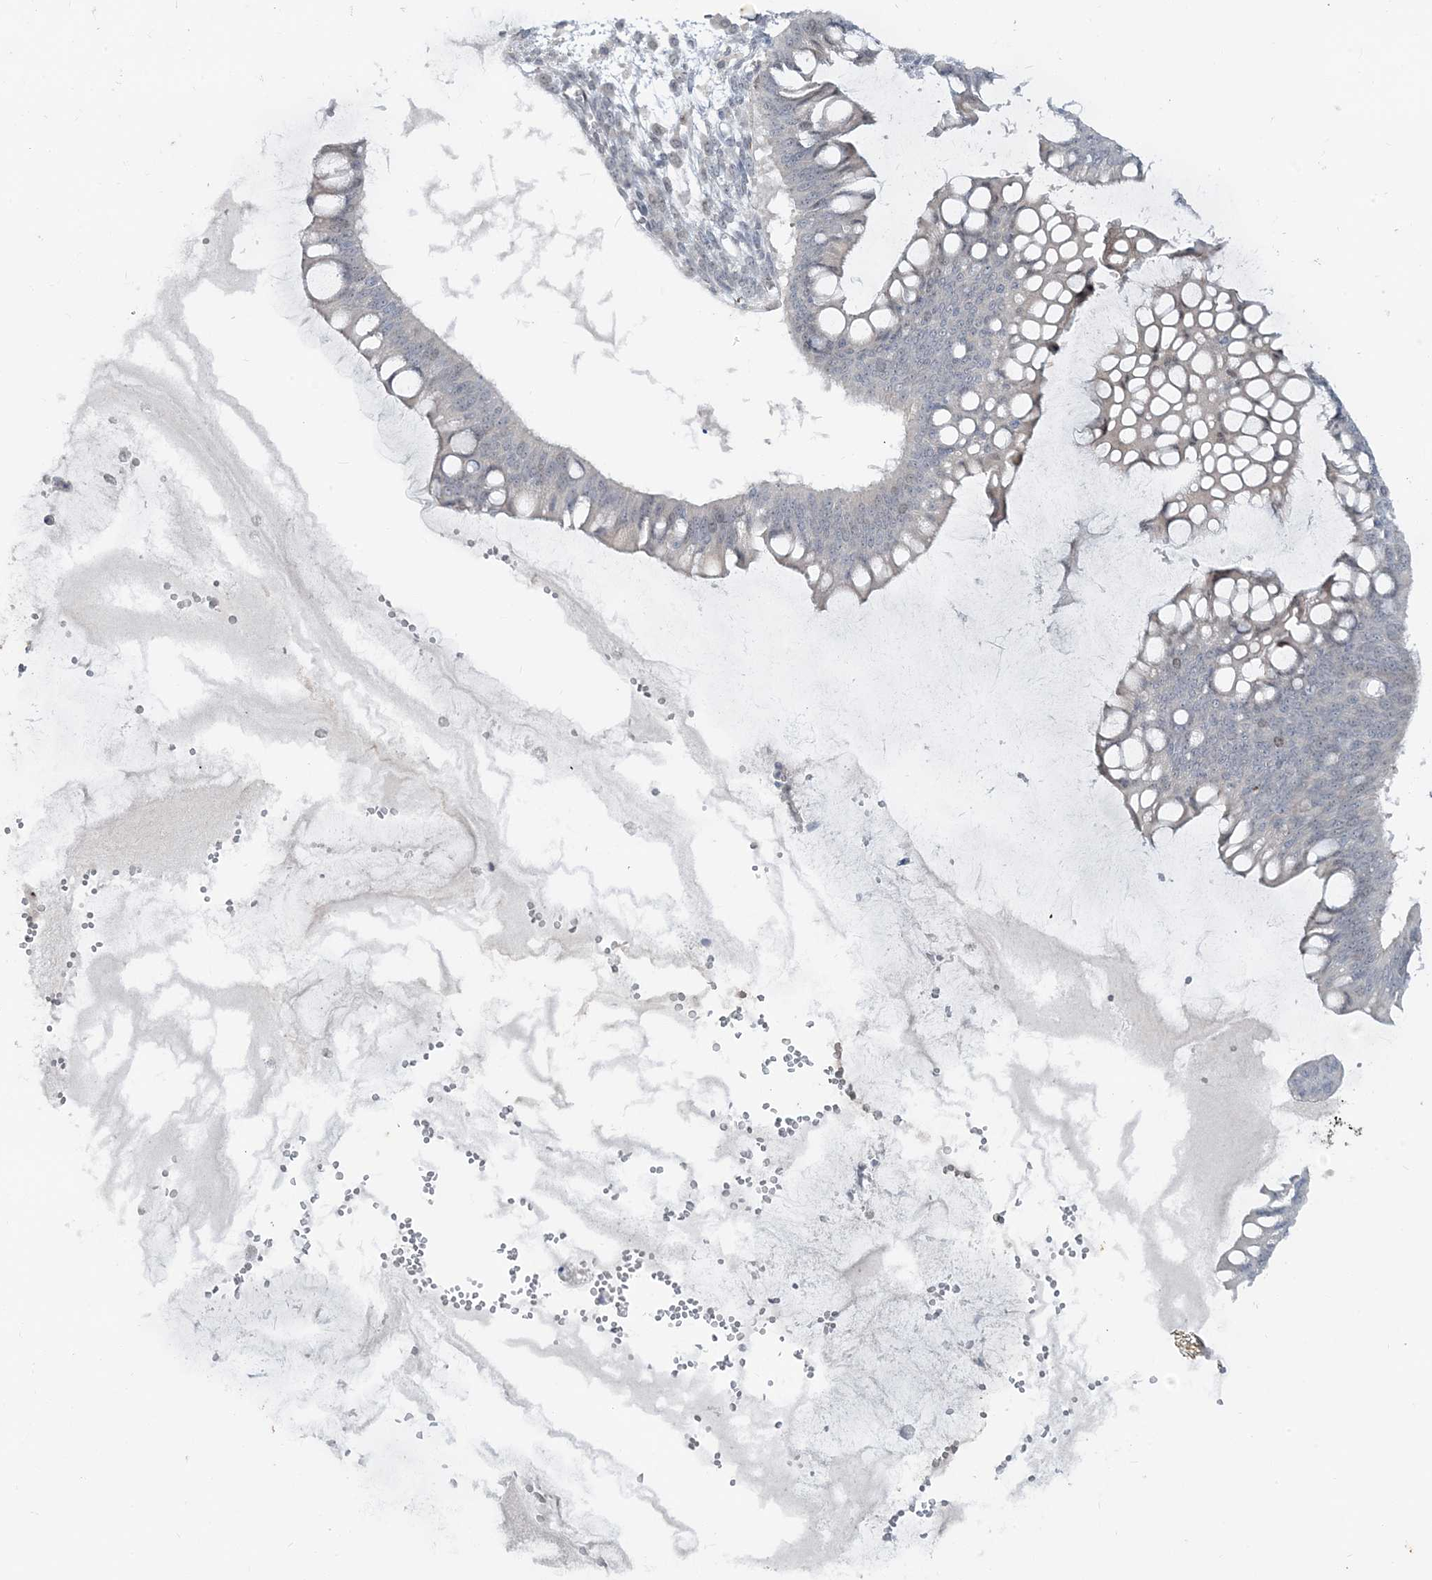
{"staining": {"intensity": "negative", "quantity": "none", "location": "none"}, "tissue": "ovarian cancer", "cell_type": "Tumor cells", "image_type": "cancer", "snomed": [{"axis": "morphology", "description": "Cystadenocarcinoma, mucinous, NOS"}, {"axis": "topography", "description": "Ovary"}], "caption": "The histopathology image shows no staining of tumor cells in ovarian cancer (mucinous cystadenocarcinoma). Nuclei are stained in blue.", "gene": "LEXM", "patient": {"sex": "female", "age": 73}}